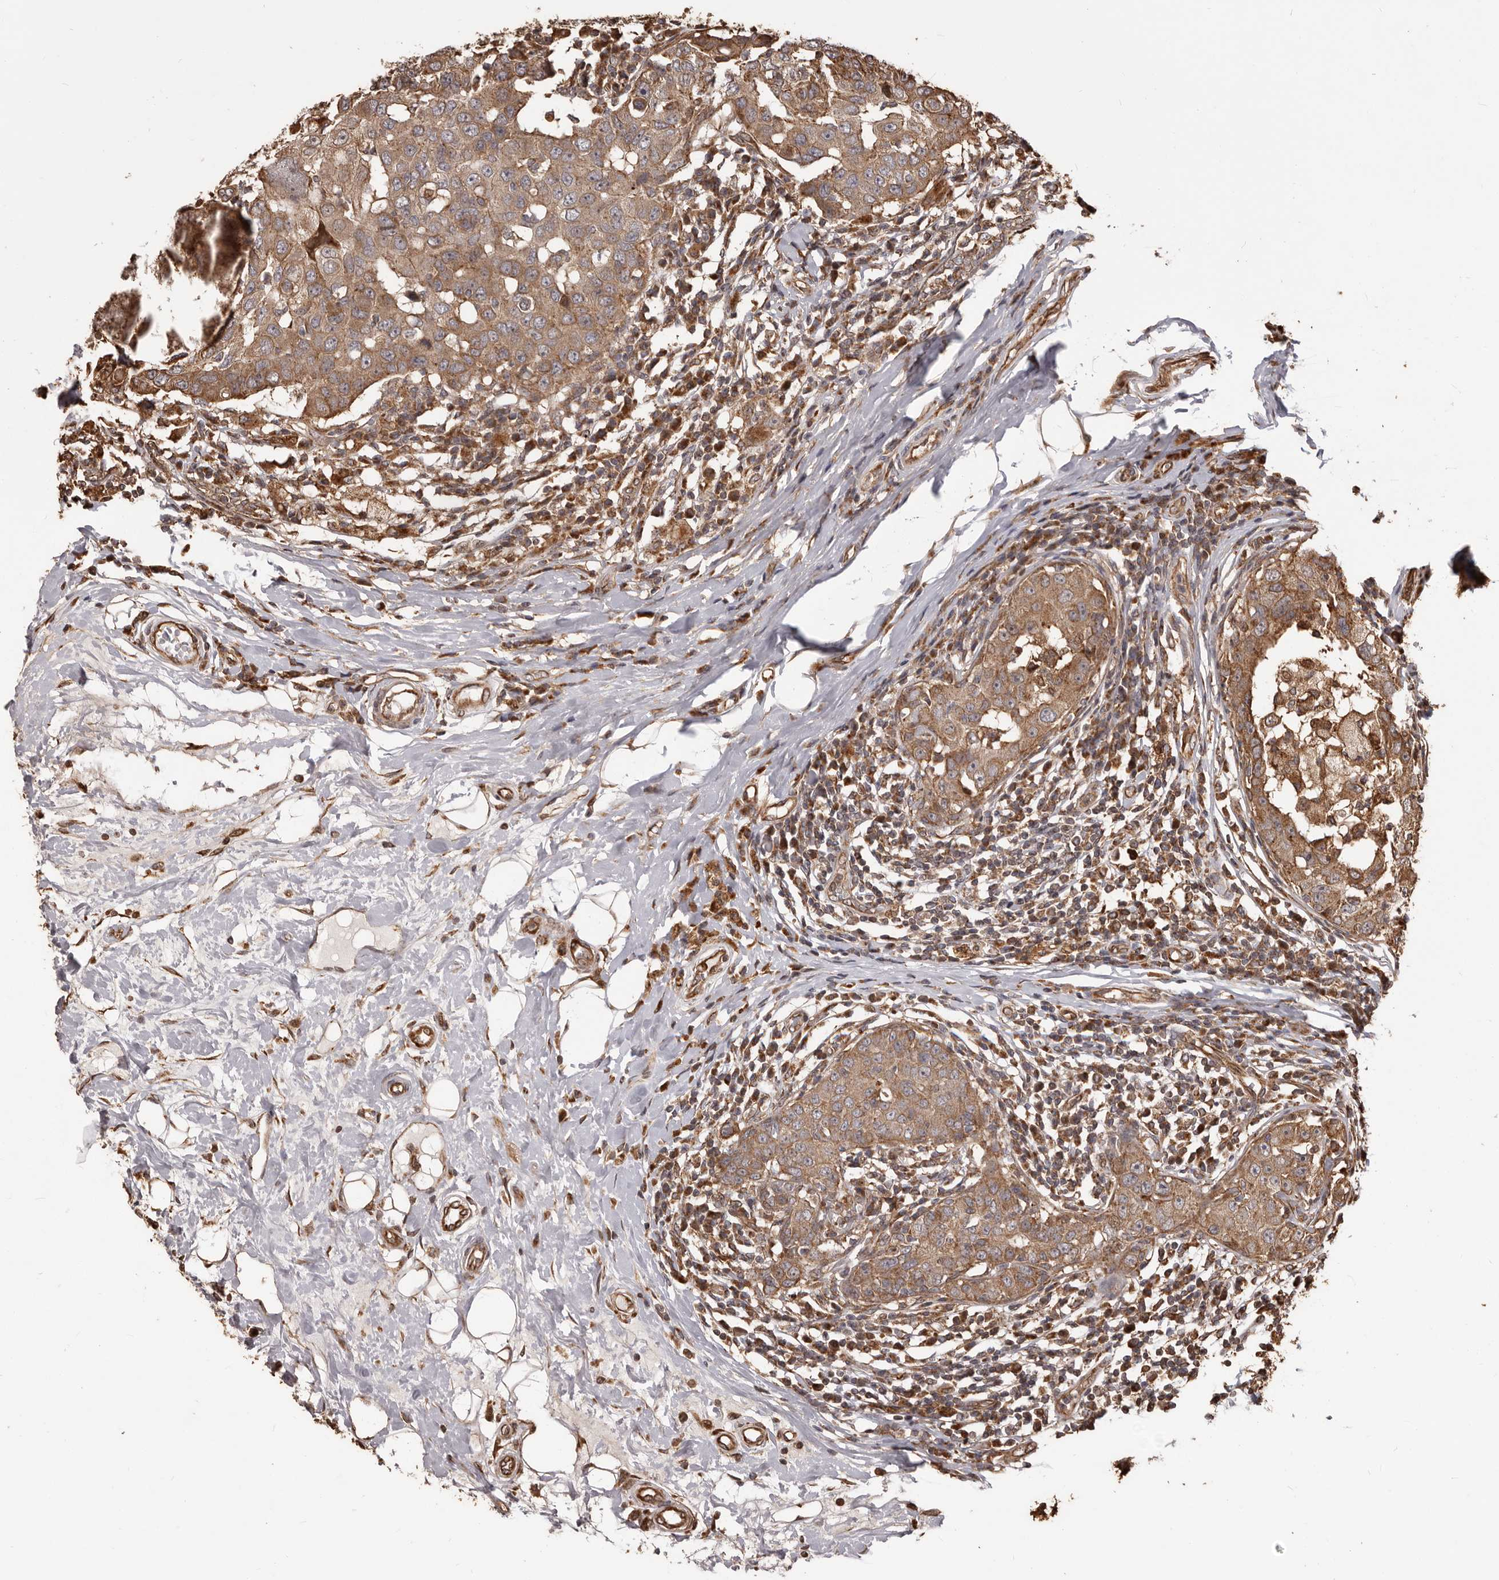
{"staining": {"intensity": "moderate", "quantity": ">75%", "location": "cytoplasmic/membranous"}, "tissue": "breast cancer", "cell_type": "Tumor cells", "image_type": "cancer", "snomed": [{"axis": "morphology", "description": "Duct carcinoma"}, {"axis": "topography", "description": "Breast"}], "caption": "Protein expression analysis of breast cancer exhibits moderate cytoplasmic/membranous expression in about >75% of tumor cells. (Stains: DAB in brown, nuclei in blue, Microscopy: brightfield microscopy at high magnification).", "gene": "MTO1", "patient": {"sex": "female", "age": 27}}